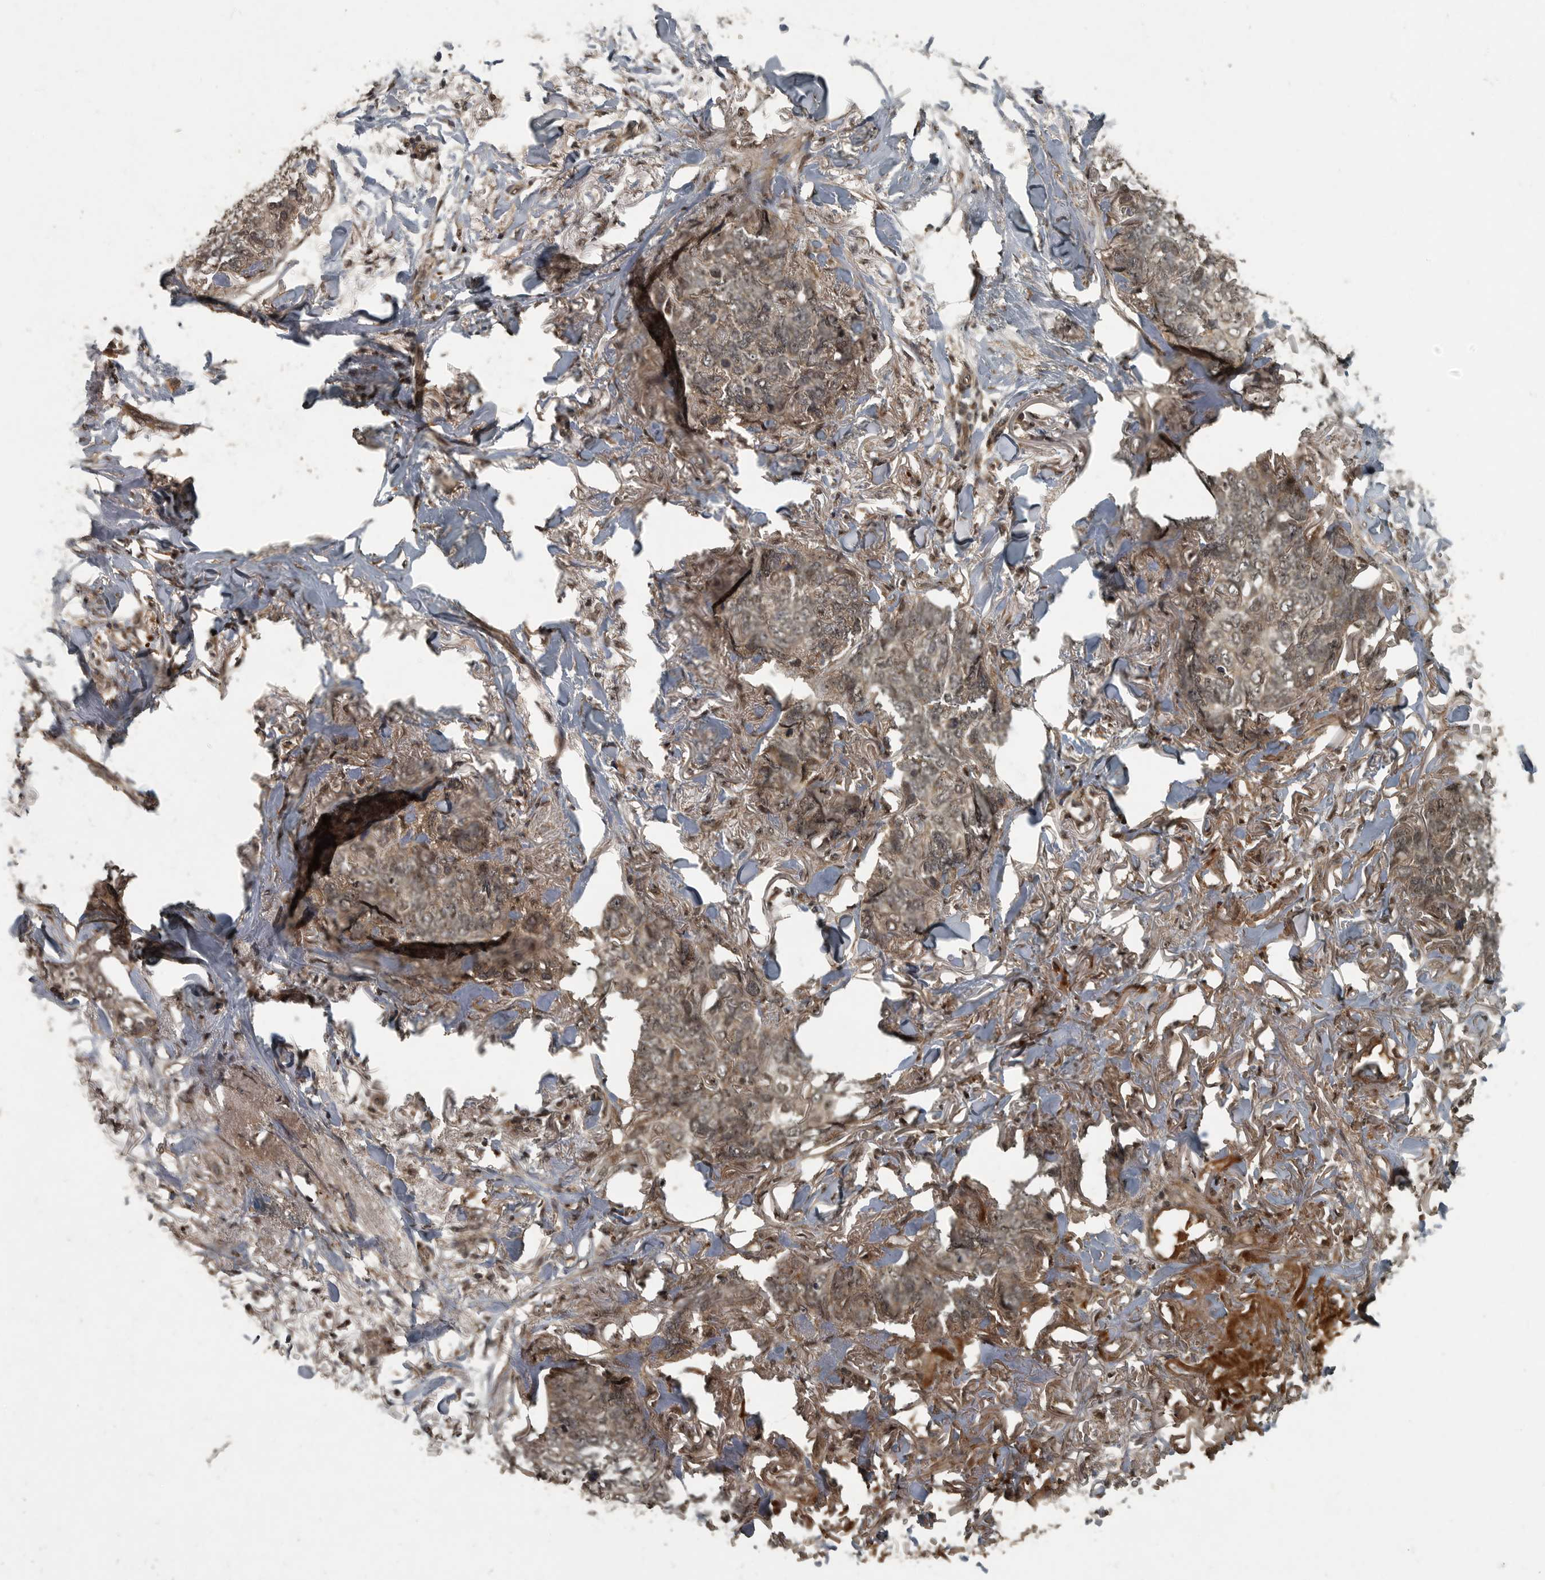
{"staining": {"intensity": "weak", "quantity": ">75%", "location": "cytoplasmic/membranous,nuclear"}, "tissue": "skin cancer", "cell_type": "Tumor cells", "image_type": "cancer", "snomed": [{"axis": "morphology", "description": "Normal tissue, NOS"}, {"axis": "morphology", "description": "Basal cell carcinoma"}, {"axis": "topography", "description": "Skin"}], "caption": "Human skin basal cell carcinoma stained with a protein marker shows weak staining in tumor cells.", "gene": "FOXO1", "patient": {"sex": "male", "age": 77}}